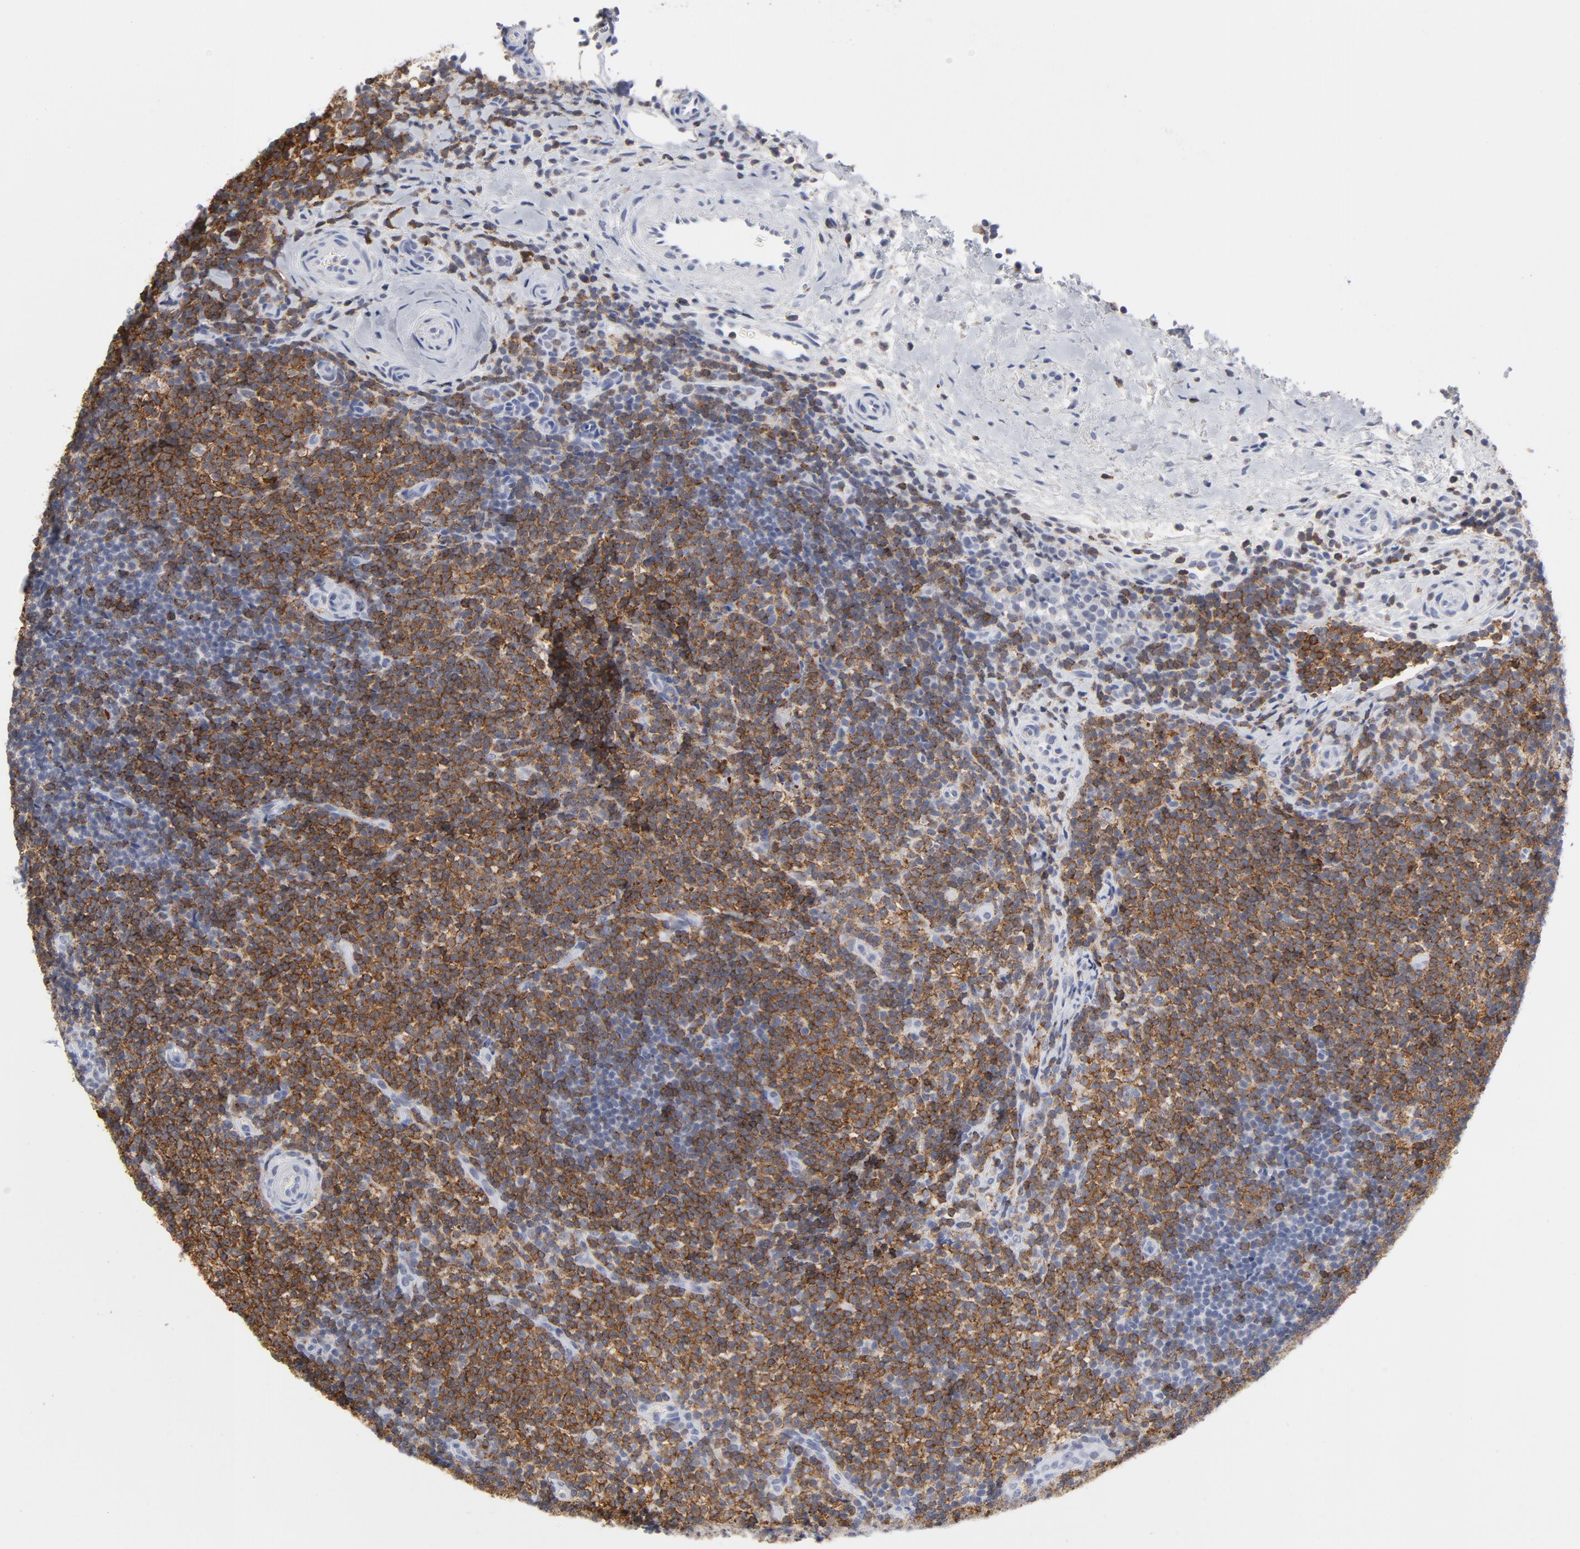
{"staining": {"intensity": "moderate", "quantity": ">75%", "location": "cytoplasmic/membranous"}, "tissue": "lymphoma", "cell_type": "Tumor cells", "image_type": "cancer", "snomed": [{"axis": "morphology", "description": "Malignant lymphoma, non-Hodgkin's type, Low grade"}, {"axis": "topography", "description": "Lymph node"}], "caption": "Protein analysis of low-grade malignant lymphoma, non-Hodgkin's type tissue displays moderate cytoplasmic/membranous positivity in about >75% of tumor cells.", "gene": "CD2", "patient": {"sex": "female", "age": 76}}